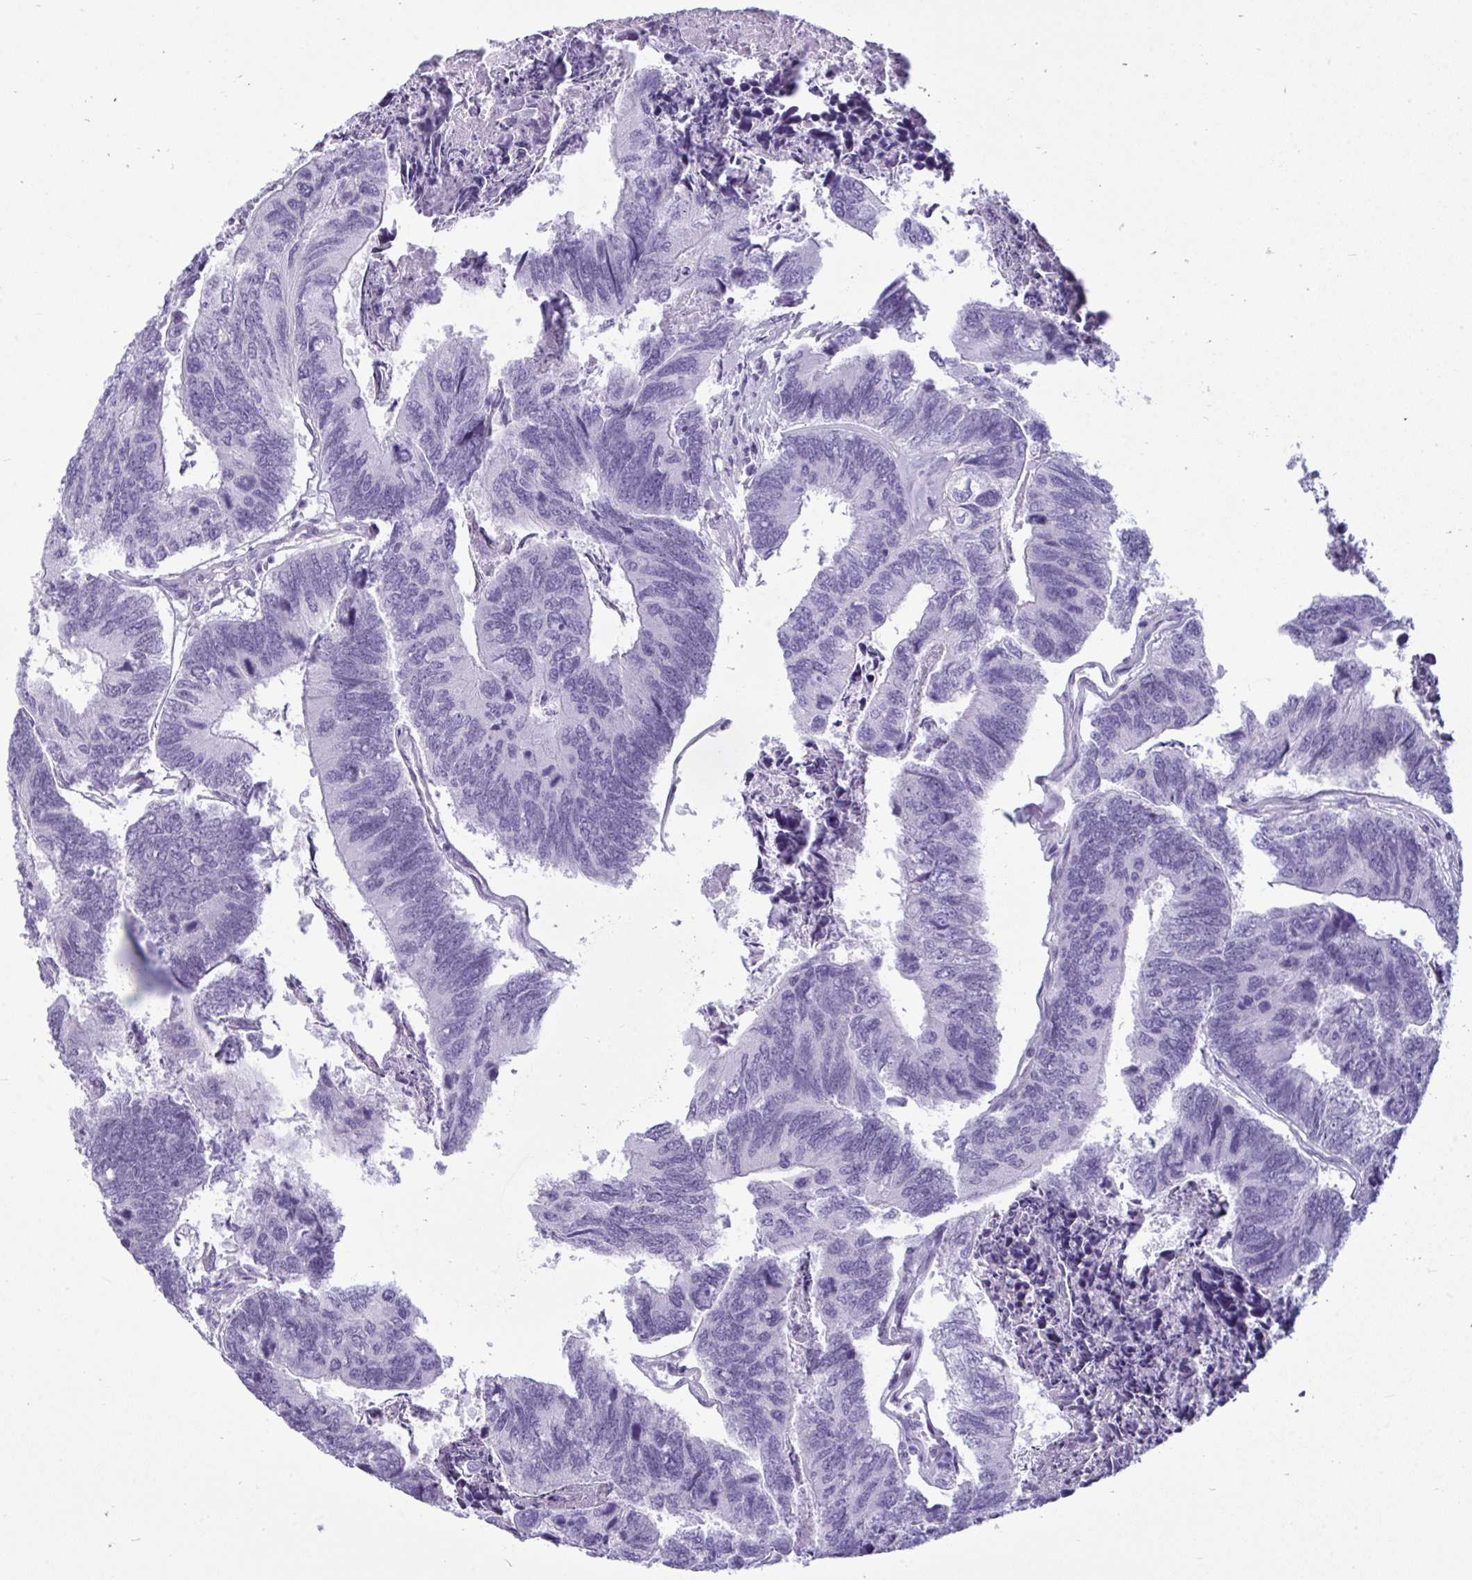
{"staining": {"intensity": "negative", "quantity": "none", "location": "none"}, "tissue": "colorectal cancer", "cell_type": "Tumor cells", "image_type": "cancer", "snomed": [{"axis": "morphology", "description": "Adenocarcinoma, NOS"}, {"axis": "topography", "description": "Colon"}], "caption": "Tumor cells show no significant staining in adenocarcinoma (colorectal).", "gene": "MYH10", "patient": {"sex": "female", "age": 67}}